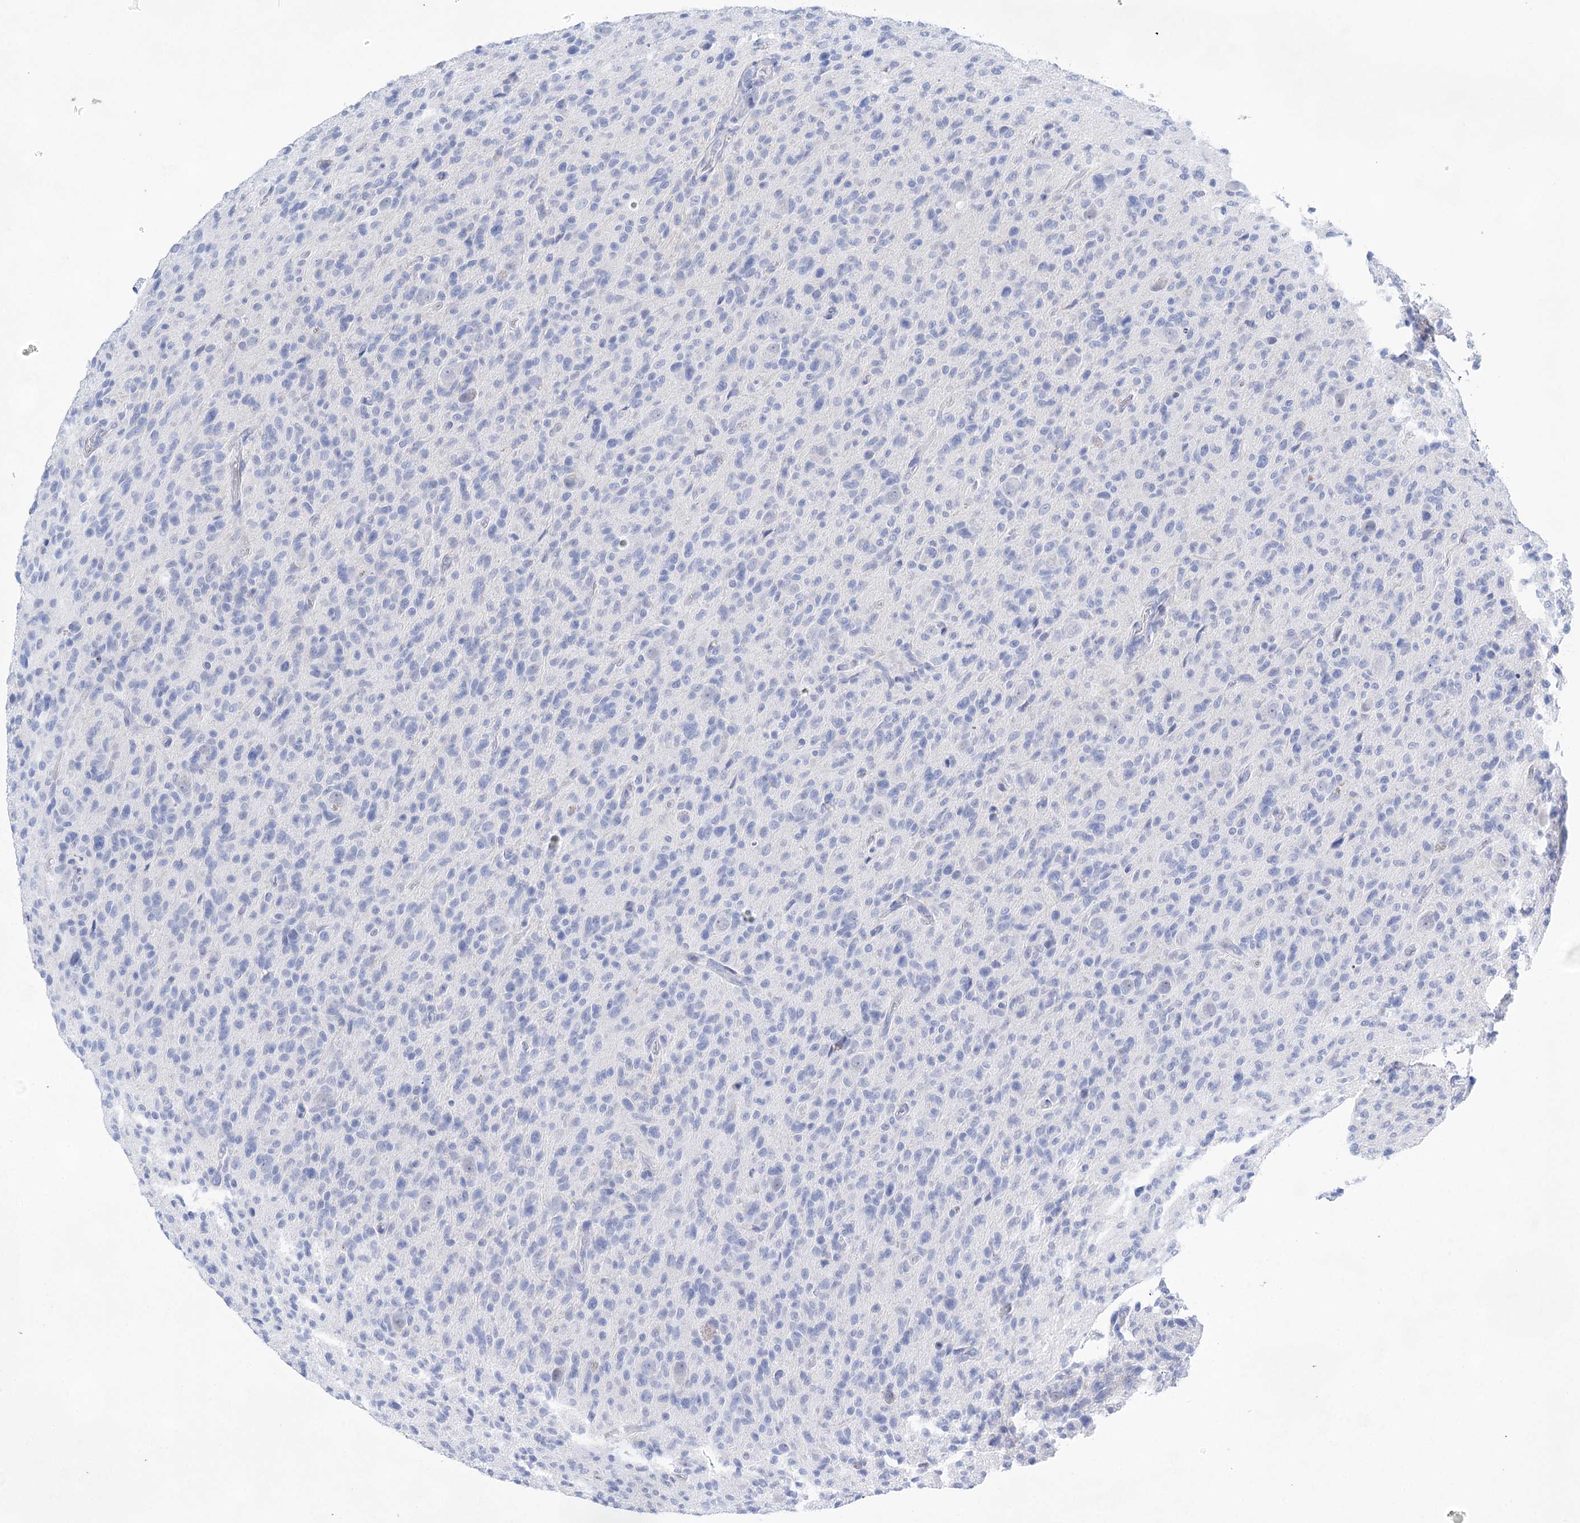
{"staining": {"intensity": "negative", "quantity": "none", "location": "none"}, "tissue": "glioma", "cell_type": "Tumor cells", "image_type": "cancer", "snomed": [{"axis": "morphology", "description": "Glioma, malignant, High grade"}, {"axis": "topography", "description": "Brain"}], "caption": "Photomicrograph shows no protein positivity in tumor cells of glioma tissue.", "gene": "LALBA", "patient": {"sex": "female", "age": 57}}